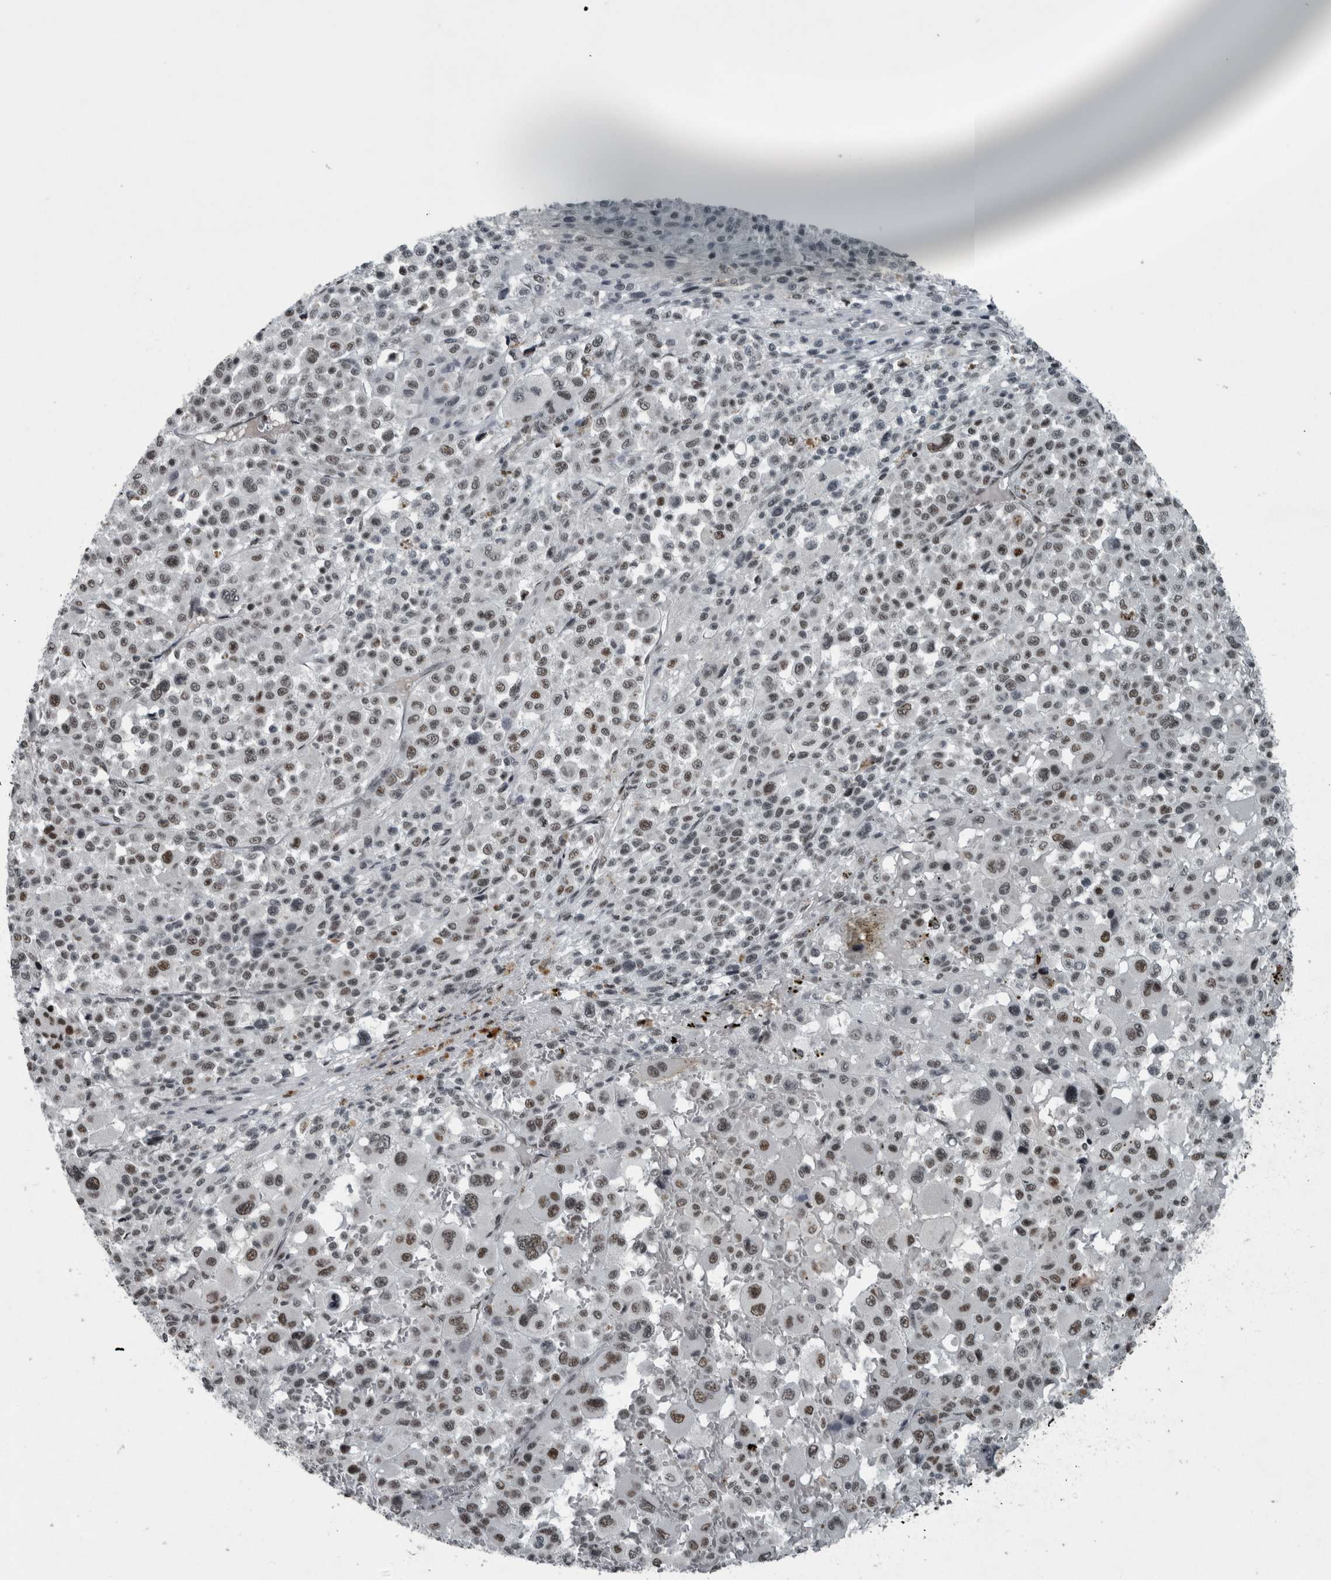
{"staining": {"intensity": "moderate", "quantity": "25%-75%", "location": "nuclear"}, "tissue": "melanoma", "cell_type": "Tumor cells", "image_type": "cancer", "snomed": [{"axis": "morphology", "description": "Malignant melanoma, Metastatic site"}, {"axis": "topography", "description": "Skin"}], "caption": "The immunohistochemical stain highlights moderate nuclear expression in tumor cells of malignant melanoma (metastatic site) tissue.", "gene": "UNC50", "patient": {"sex": "female", "age": 74}}